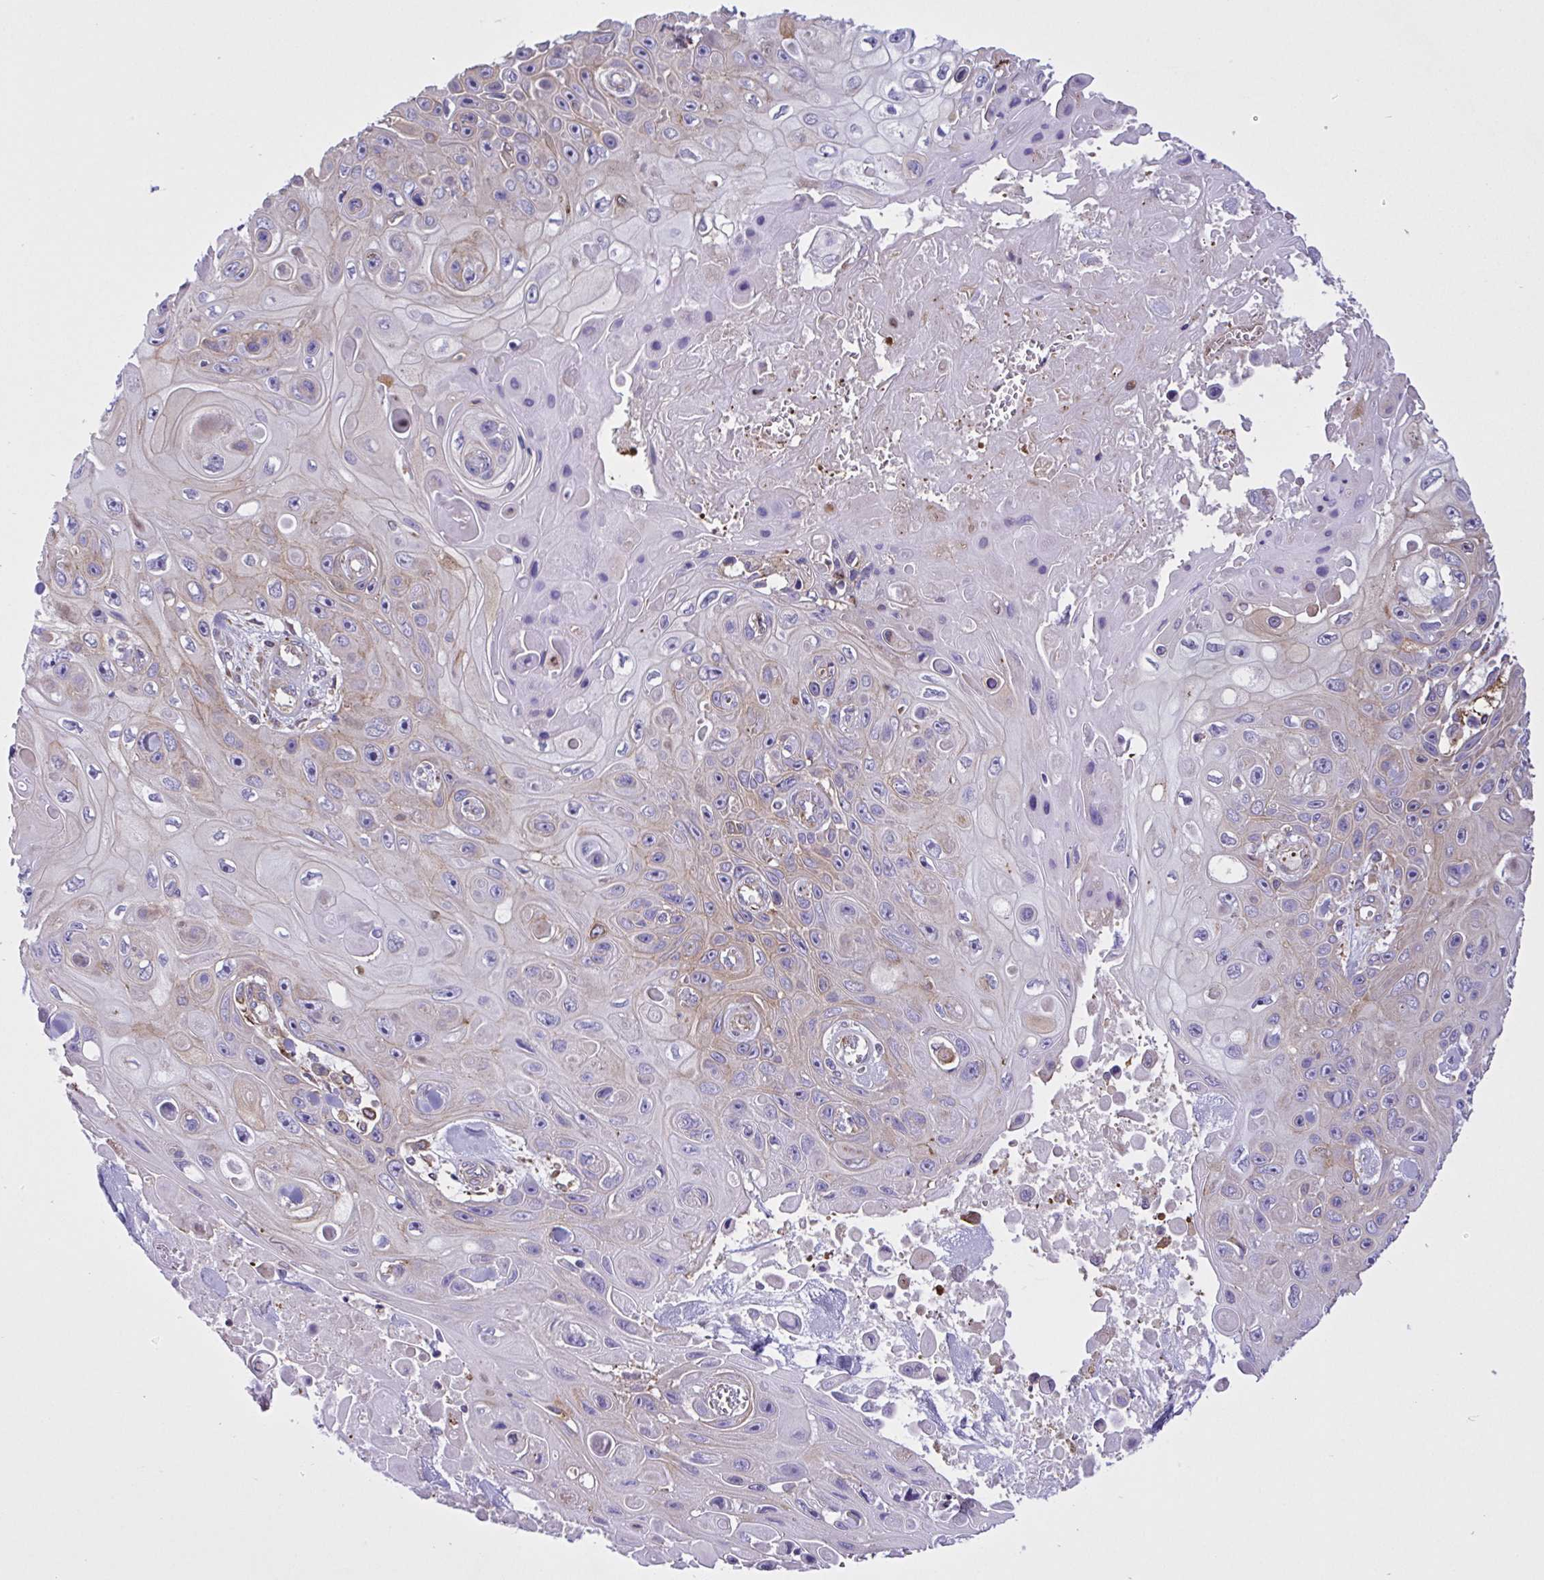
{"staining": {"intensity": "moderate", "quantity": "<25%", "location": "cytoplasmic/membranous"}, "tissue": "skin cancer", "cell_type": "Tumor cells", "image_type": "cancer", "snomed": [{"axis": "morphology", "description": "Squamous cell carcinoma, NOS"}, {"axis": "topography", "description": "Skin"}], "caption": "High-power microscopy captured an immunohistochemistry (IHC) micrograph of squamous cell carcinoma (skin), revealing moderate cytoplasmic/membranous positivity in about <25% of tumor cells.", "gene": "OR51M1", "patient": {"sex": "male", "age": 82}}